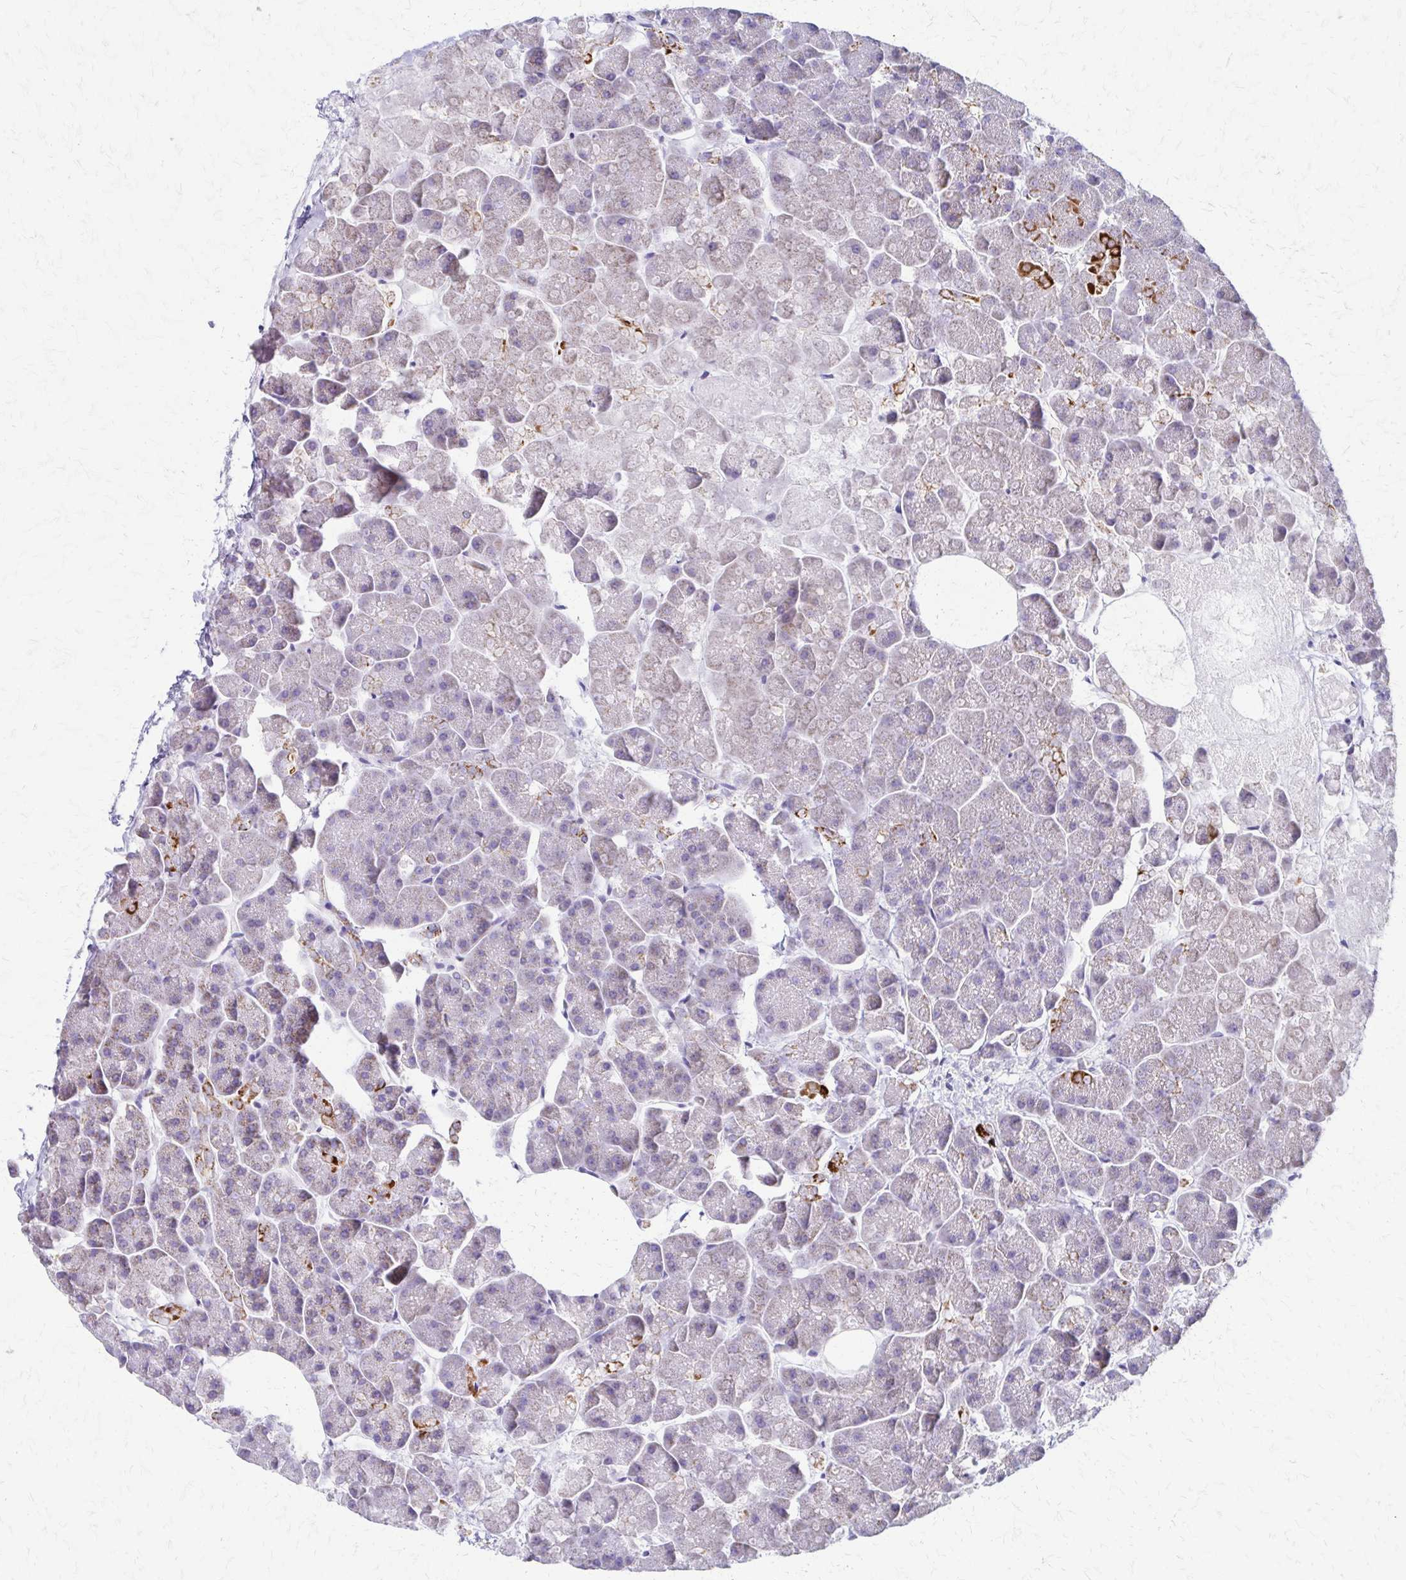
{"staining": {"intensity": "strong", "quantity": "<25%", "location": "cytoplasmic/membranous"}, "tissue": "pancreas", "cell_type": "Exocrine glandular cells", "image_type": "normal", "snomed": [{"axis": "morphology", "description": "Normal tissue, NOS"}, {"axis": "topography", "description": "Pancreas"}, {"axis": "topography", "description": "Peripheral nerve tissue"}], "caption": "Immunohistochemical staining of unremarkable human pancreas demonstrates medium levels of strong cytoplasmic/membranous expression in approximately <25% of exocrine glandular cells. (brown staining indicates protein expression, while blue staining denotes nuclei).", "gene": "ZSCAN5B", "patient": {"sex": "male", "age": 54}}